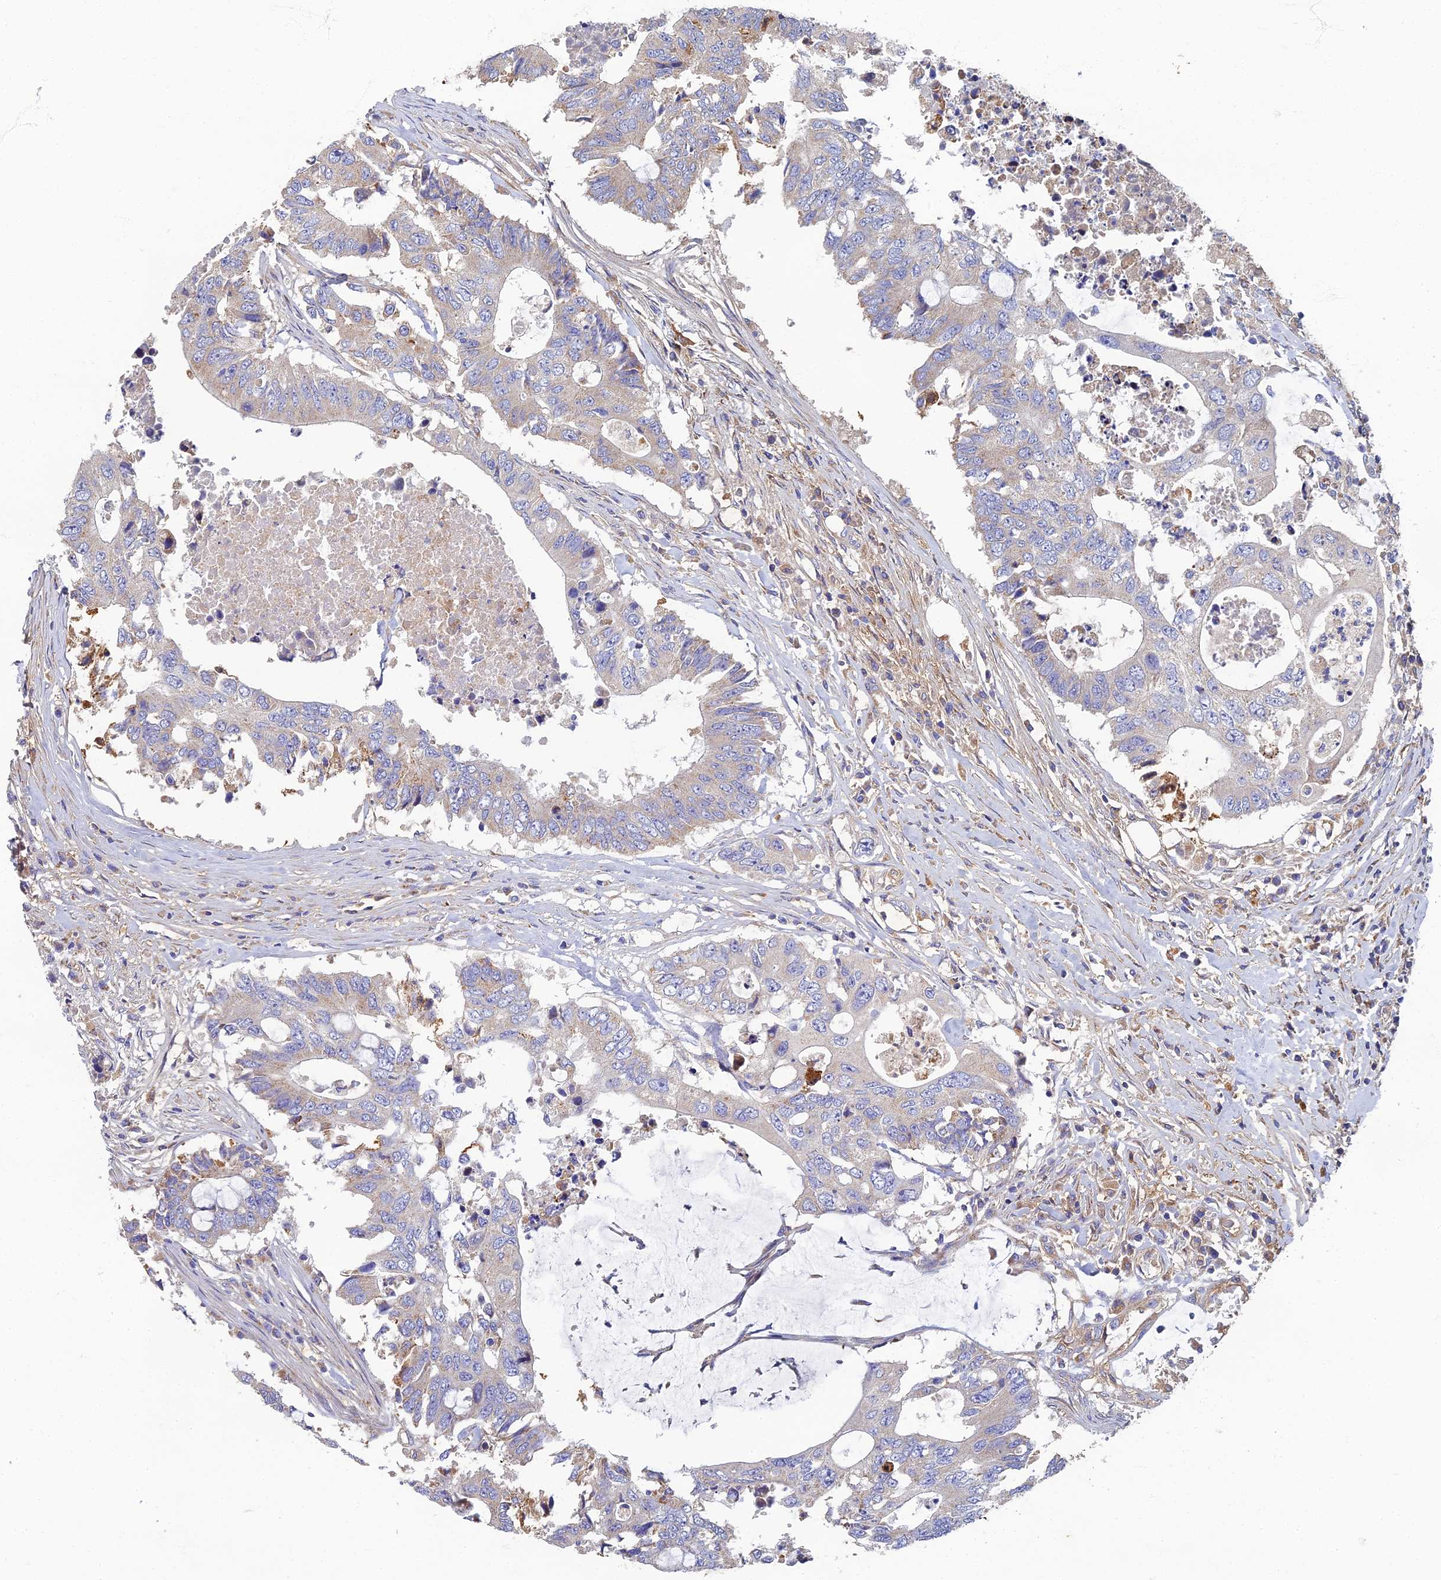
{"staining": {"intensity": "negative", "quantity": "none", "location": "none"}, "tissue": "colorectal cancer", "cell_type": "Tumor cells", "image_type": "cancer", "snomed": [{"axis": "morphology", "description": "Adenocarcinoma, NOS"}, {"axis": "topography", "description": "Colon"}], "caption": "Tumor cells show no significant protein positivity in colorectal adenocarcinoma.", "gene": "RNASEK", "patient": {"sex": "male", "age": 71}}